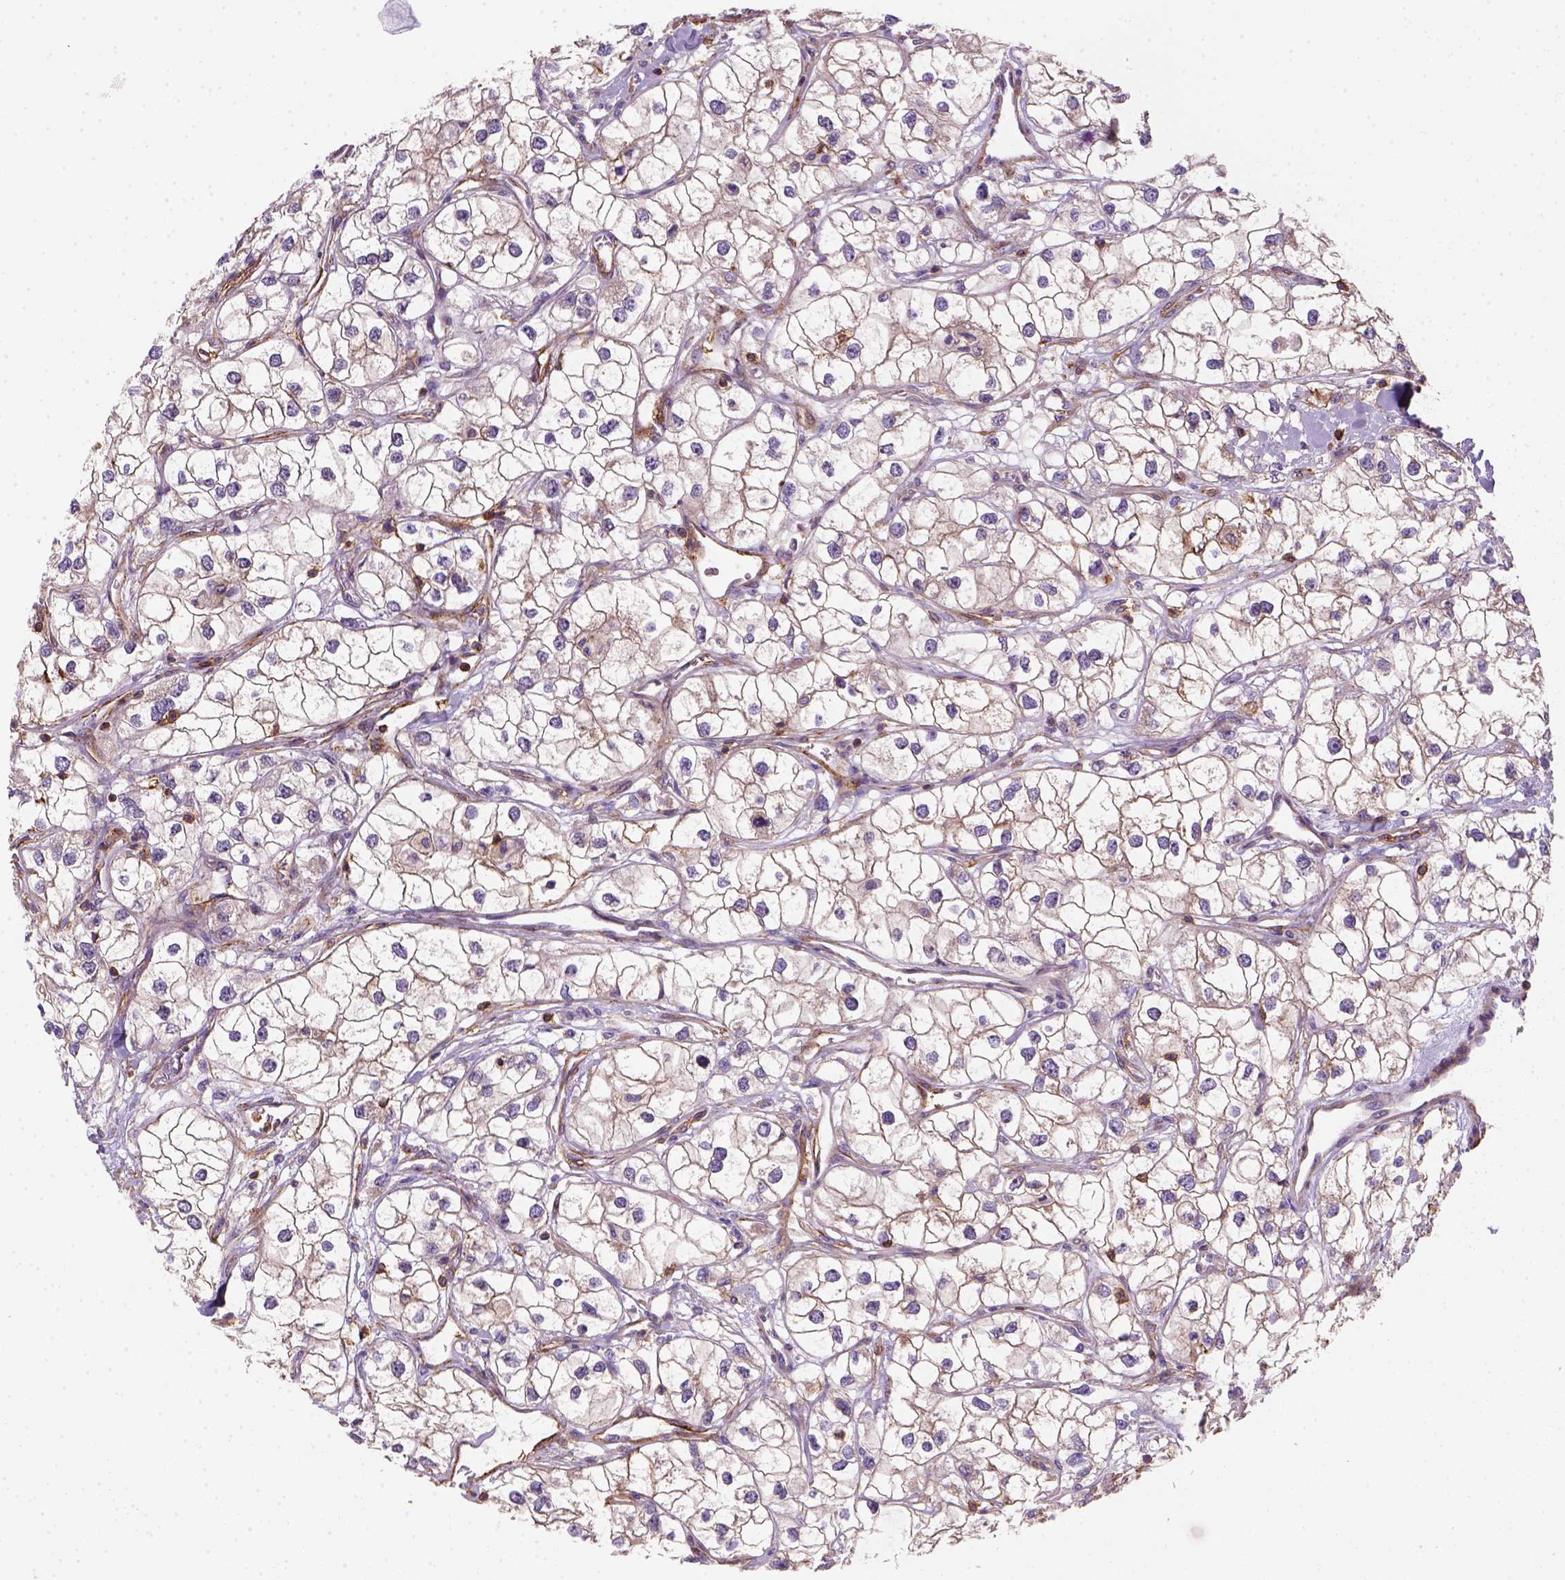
{"staining": {"intensity": "moderate", "quantity": "<25%", "location": "cytoplasmic/membranous"}, "tissue": "renal cancer", "cell_type": "Tumor cells", "image_type": "cancer", "snomed": [{"axis": "morphology", "description": "Adenocarcinoma, NOS"}, {"axis": "topography", "description": "Kidney"}], "caption": "Renal cancer stained with DAB (3,3'-diaminobenzidine) IHC exhibits low levels of moderate cytoplasmic/membranous staining in approximately <25% of tumor cells.", "gene": "GPRC5D", "patient": {"sex": "male", "age": 59}}